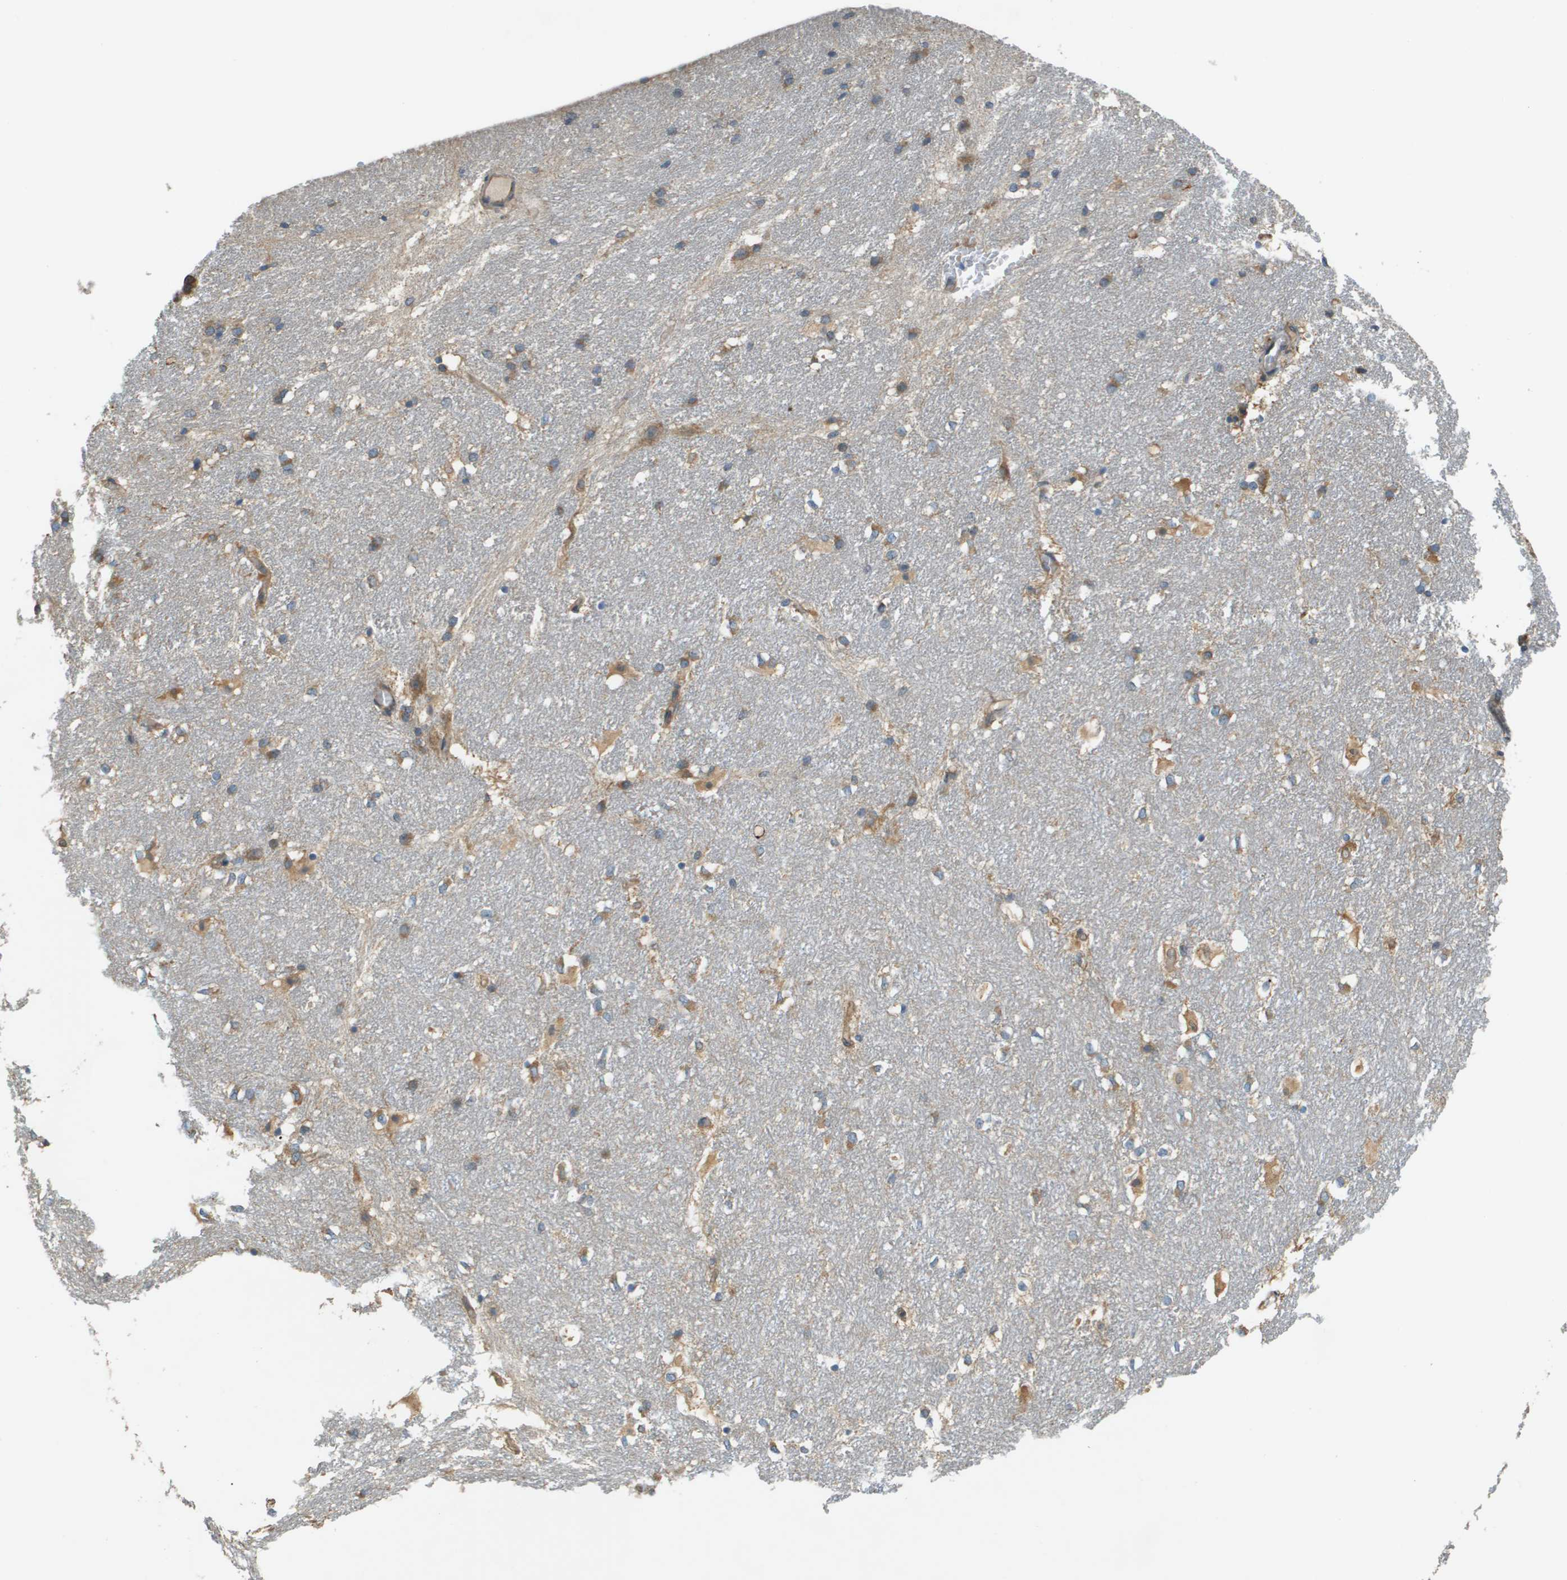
{"staining": {"intensity": "moderate", "quantity": "<25%", "location": "cytoplasmic/membranous"}, "tissue": "hippocampus", "cell_type": "Glial cells", "image_type": "normal", "snomed": [{"axis": "morphology", "description": "Normal tissue, NOS"}, {"axis": "topography", "description": "Hippocampus"}], "caption": "Immunohistochemistry (IHC) staining of normal hippocampus, which exhibits low levels of moderate cytoplasmic/membranous positivity in approximately <25% of glial cells indicating moderate cytoplasmic/membranous protein positivity. The staining was performed using DAB (brown) for protein detection and nuclei were counterstained in hematoxylin (blue).", "gene": "DNAJB11", "patient": {"sex": "female", "age": 19}}